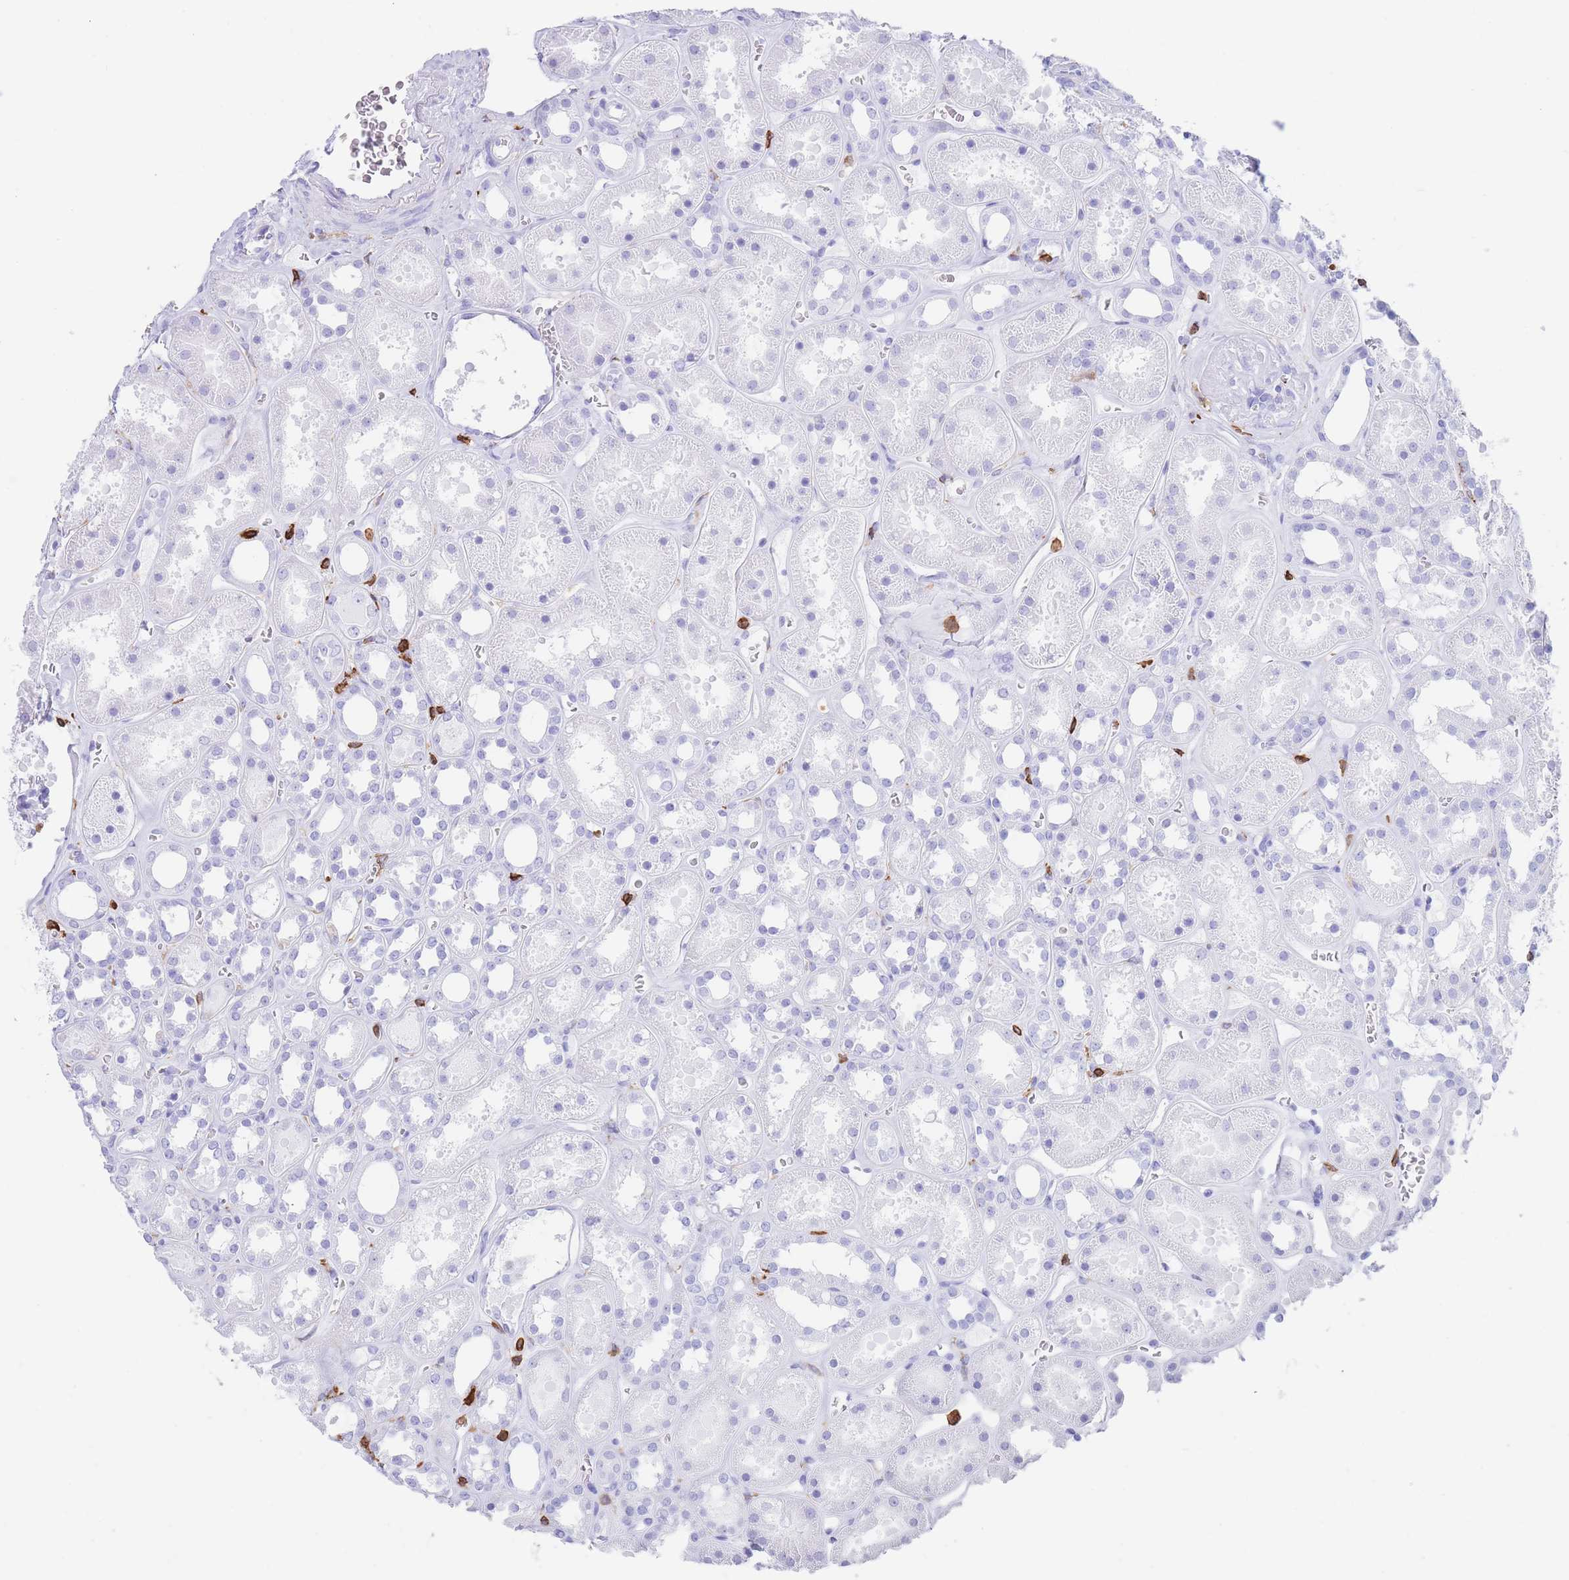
{"staining": {"intensity": "negative", "quantity": "none", "location": "none"}, "tissue": "kidney", "cell_type": "Cells in glomeruli", "image_type": "normal", "snomed": [{"axis": "morphology", "description": "Normal tissue, NOS"}, {"axis": "topography", "description": "Kidney"}], "caption": "Protein analysis of benign kidney shows no significant positivity in cells in glomeruli. (DAB IHC, high magnification).", "gene": "CORO1A", "patient": {"sex": "female", "age": 41}}